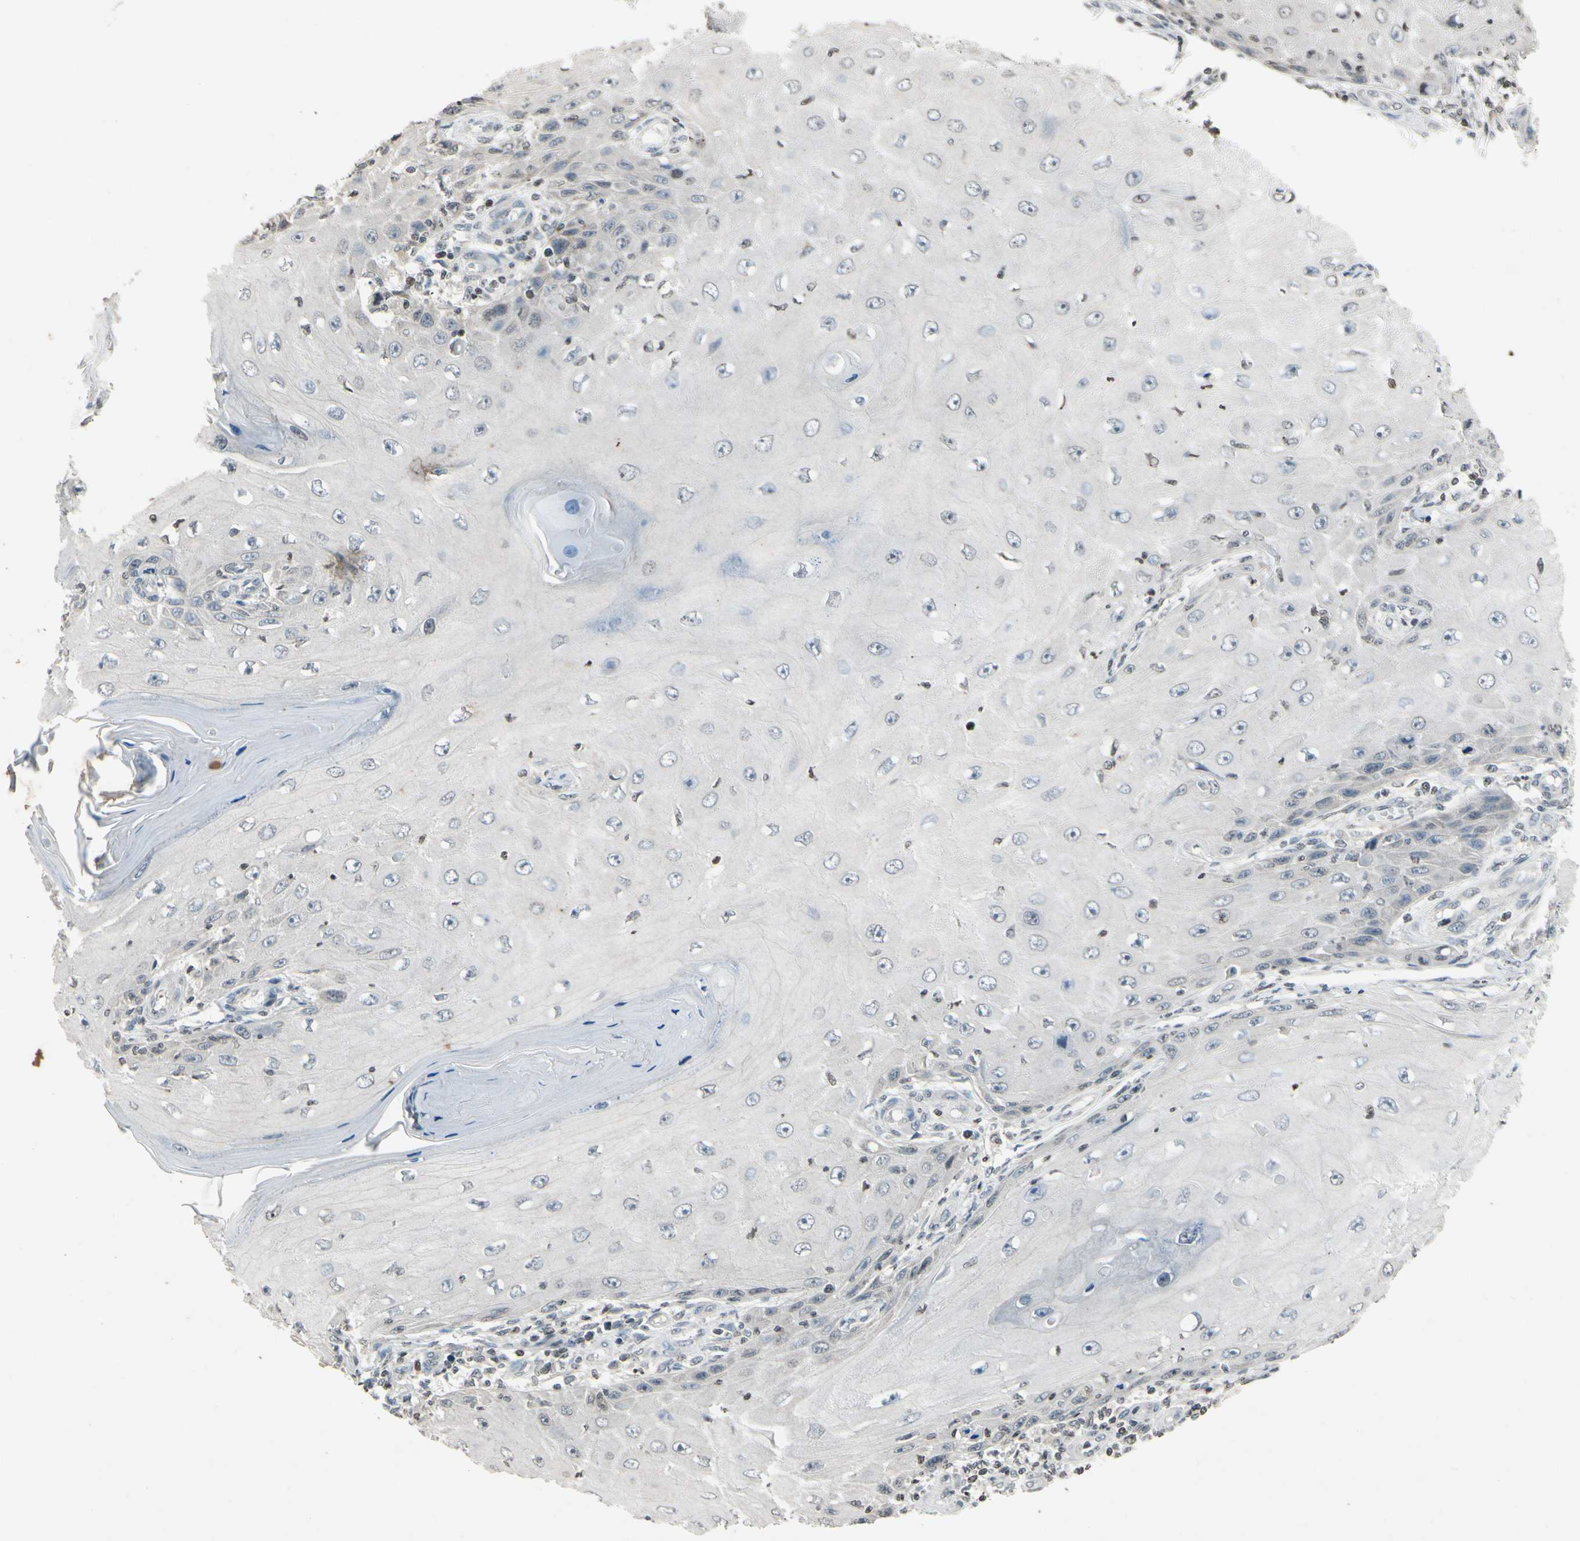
{"staining": {"intensity": "negative", "quantity": "none", "location": "none"}, "tissue": "skin cancer", "cell_type": "Tumor cells", "image_type": "cancer", "snomed": [{"axis": "morphology", "description": "Squamous cell carcinoma, NOS"}, {"axis": "topography", "description": "Skin"}], "caption": "Immunohistochemistry (IHC) micrograph of neoplastic tissue: human skin squamous cell carcinoma stained with DAB (3,3'-diaminobenzidine) demonstrates no significant protein staining in tumor cells.", "gene": "CLDN11", "patient": {"sex": "female", "age": 73}}